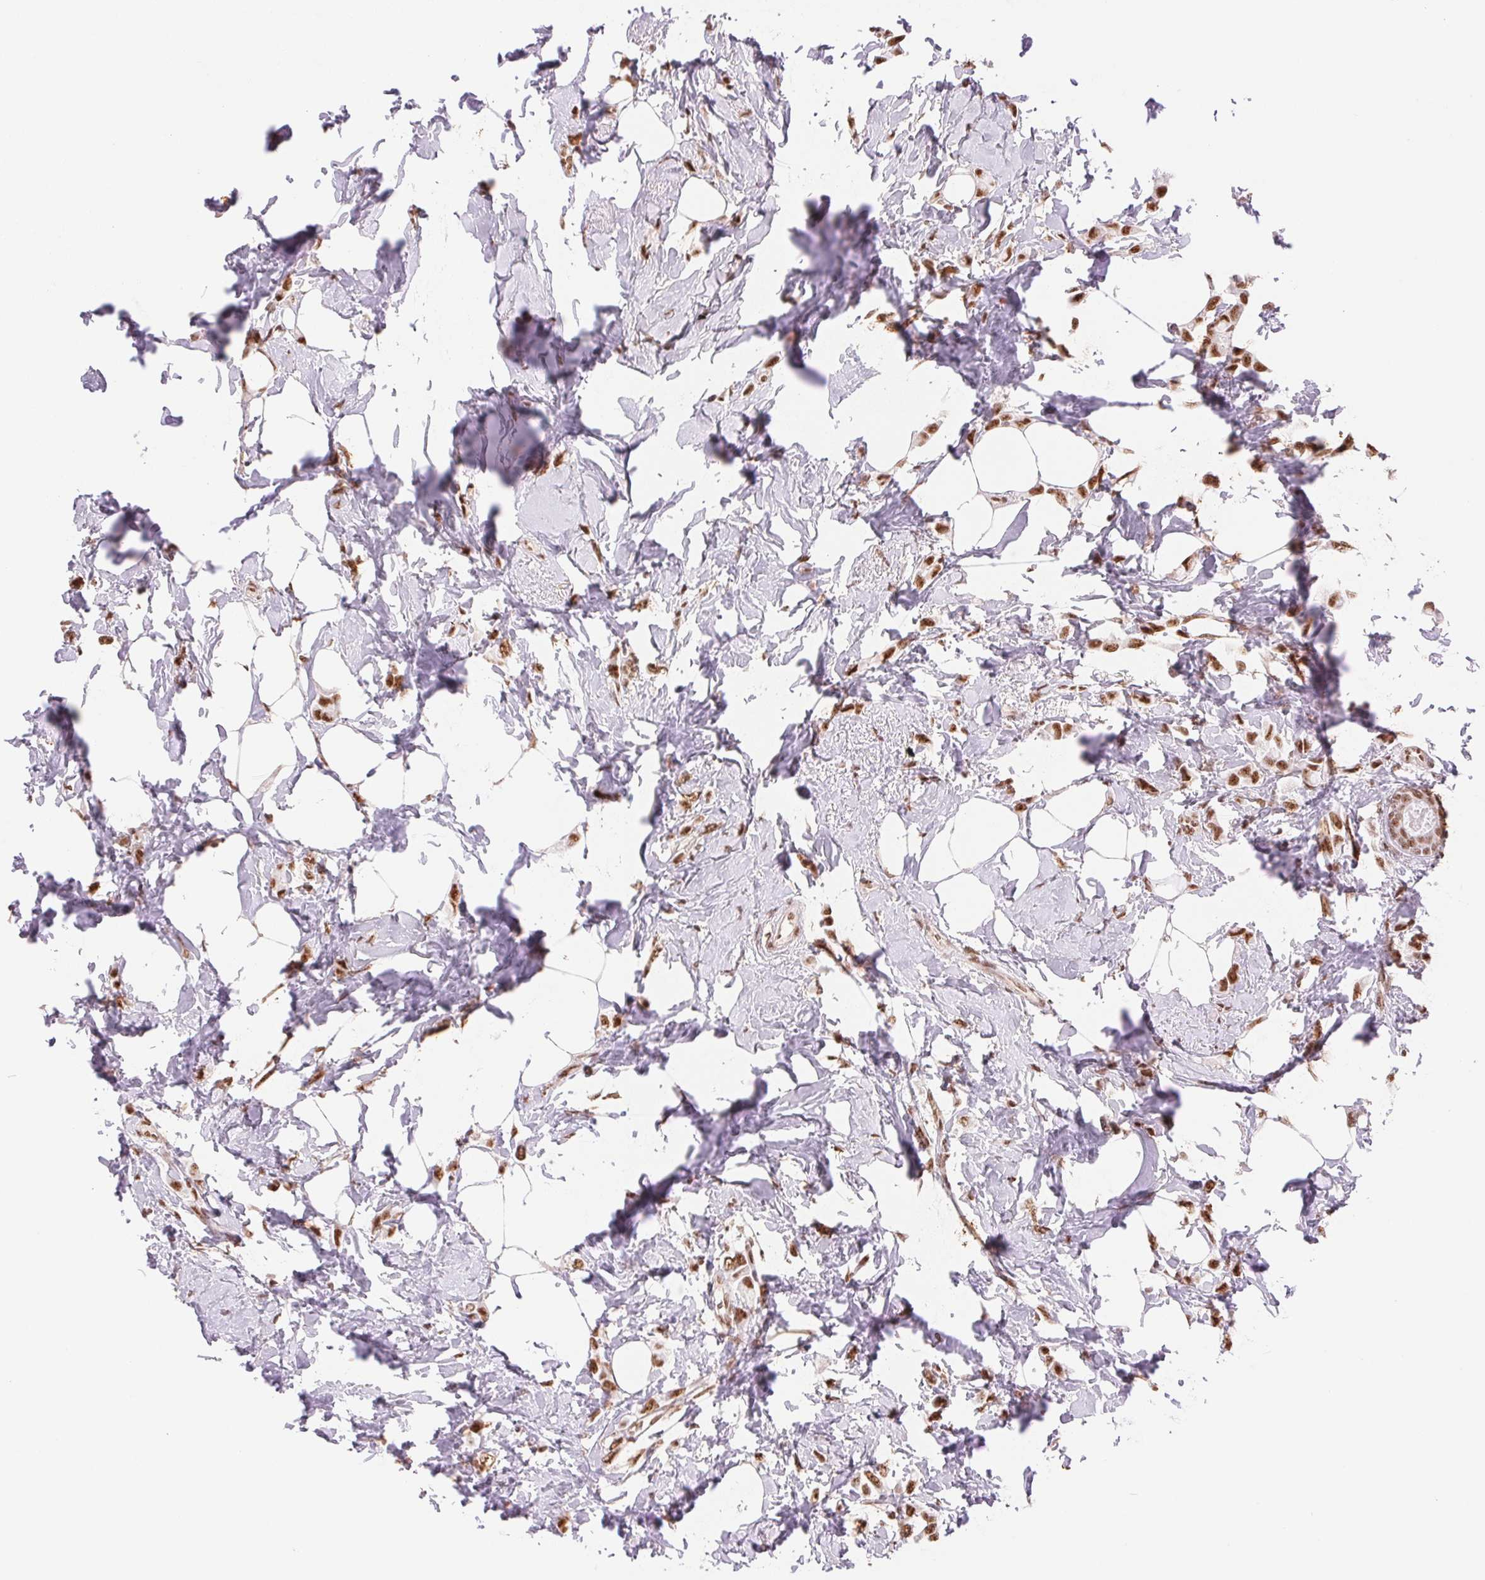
{"staining": {"intensity": "strong", "quantity": ">75%", "location": "nuclear"}, "tissue": "breast cancer", "cell_type": "Tumor cells", "image_type": "cancer", "snomed": [{"axis": "morphology", "description": "Lobular carcinoma"}, {"axis": "topography", "description": "Breast"}], "caption": "Protein expression analysis of human breast lobular carcinoma reveals strong nuclear expression in approximately >75% of tumor cells.", "gene": "SREK1", "patient": {"sex": "female", "age": 66}}